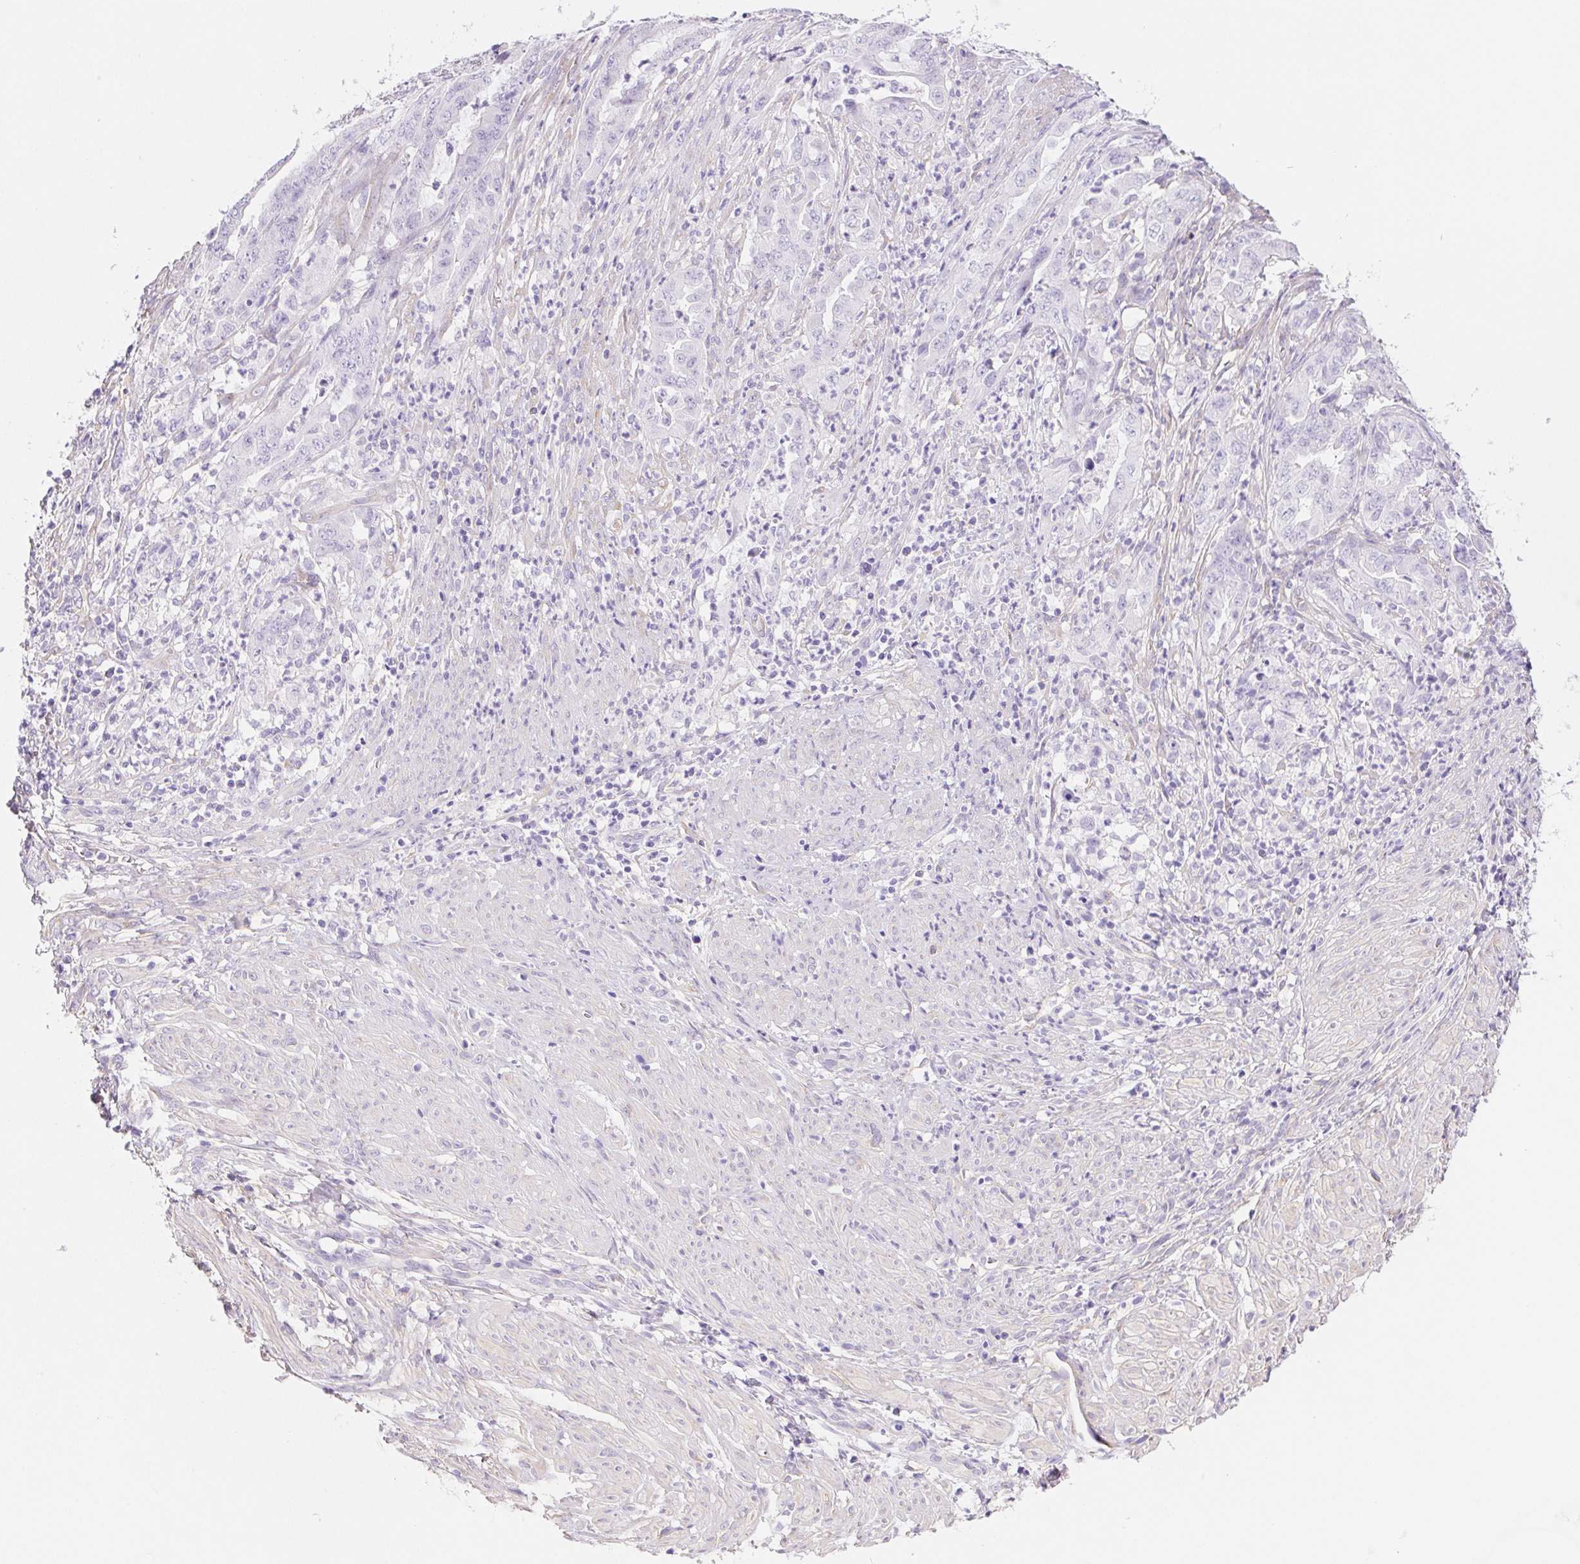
{"staining": {"intensity": "negative", "quantity": "none", "location": "none"}, "tissue": "endometrial cancer", "cell_type": "Tumor cells", "image_type": "cancer", "snomed": [{"axis": "morphology", "description": "Adenocarcinoma, NOS"}, {"axis": "topography", "description": "Endometrium"}], "caption": "Protein analysis of endometrial cancer (adenocarcinoma) exhibits no significant positivity in tumor cells.", "gene": "PNLIP", "patient": {"sex": "female", "age": 51}}